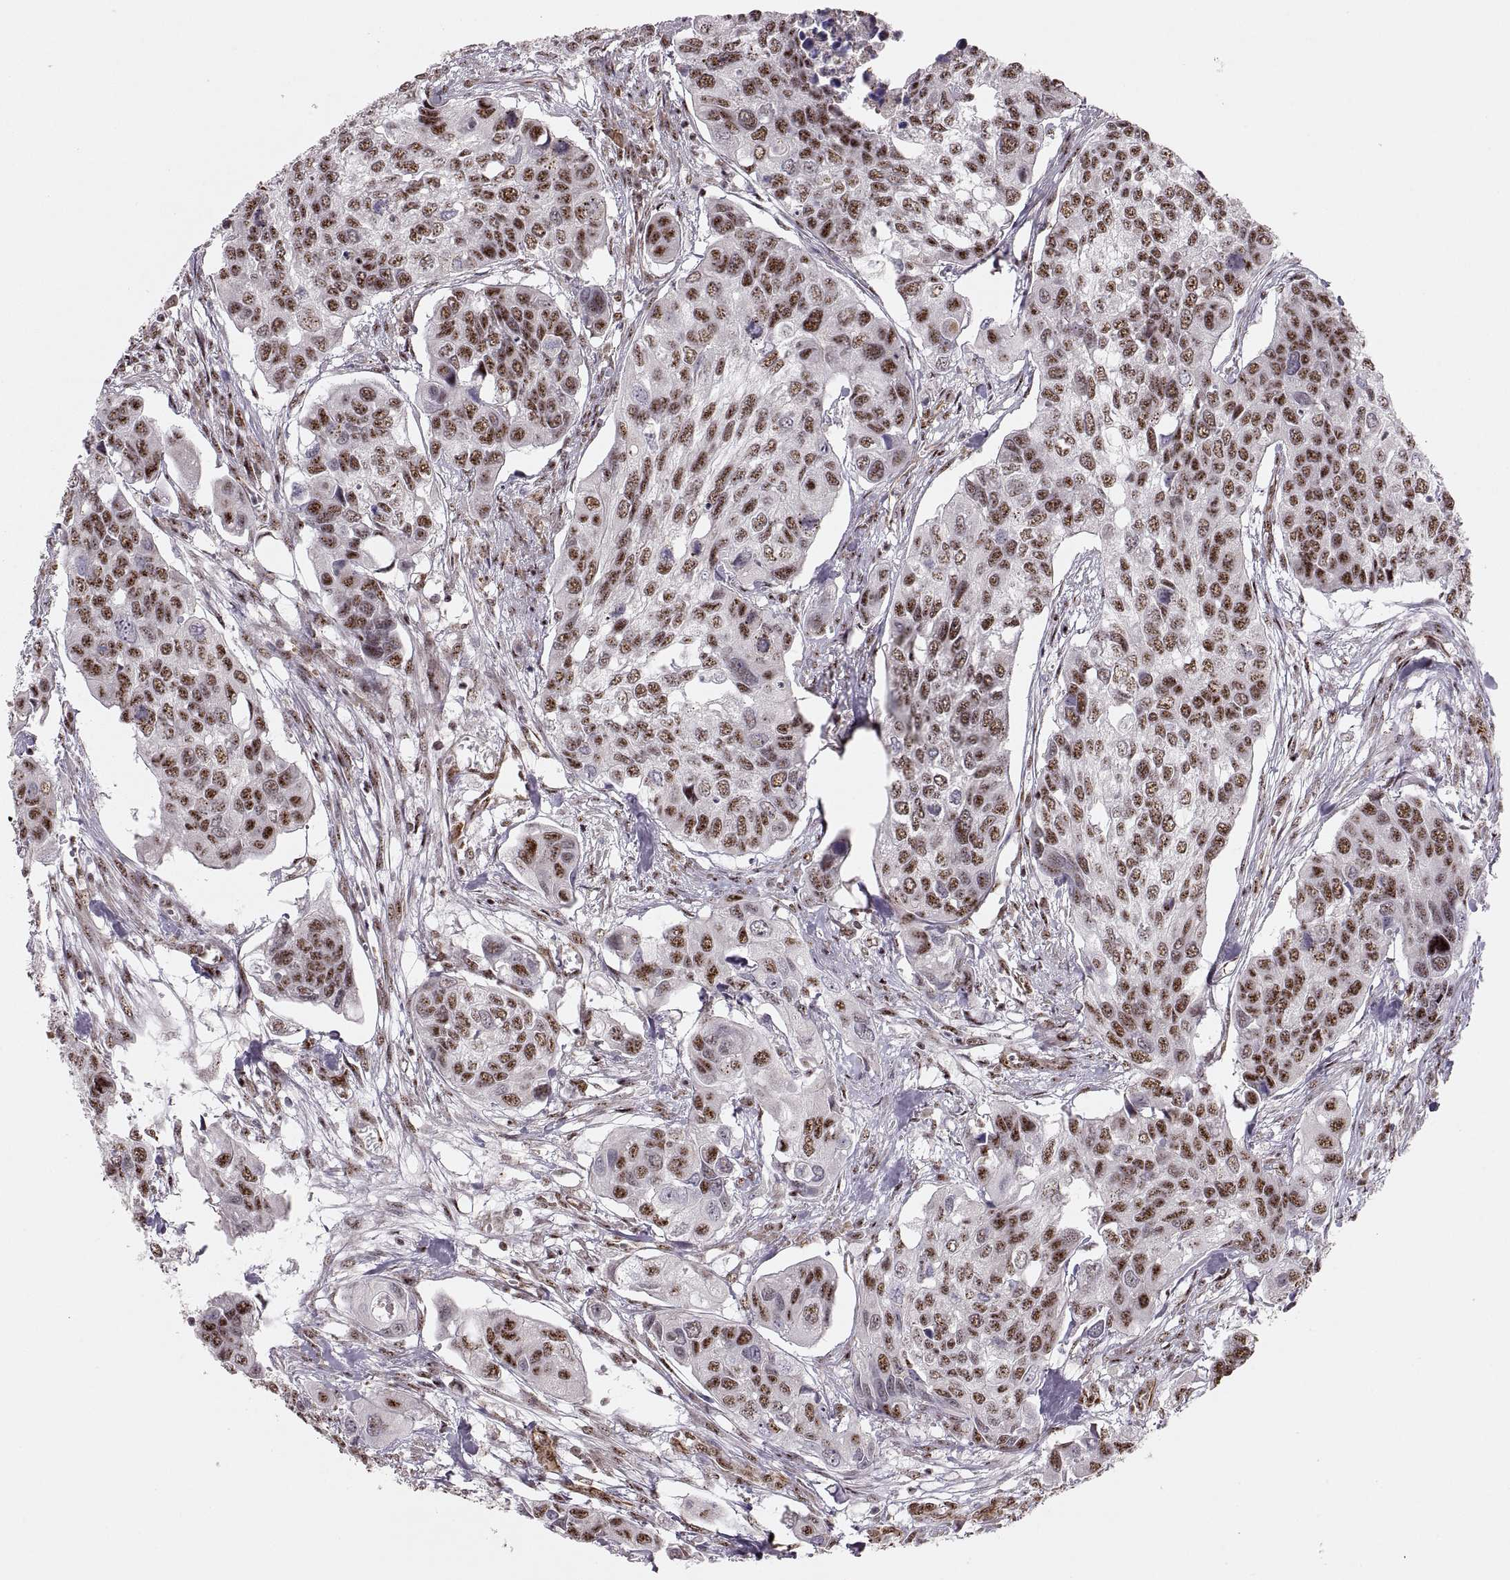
{"staining": {"intensity": "strong", "quantity": ">75%", "location": "nuclear"}, "tissue": "urothelial cancer", "cell_type": "Tumor cells", "image_type": "cancer", "snomed": [{"axis": "morphology", "description": "Urothelial carcinoma, High grade"}, {"axis": "topography", "description": "Urinary bladder"}], "caption": "Urothelial cancer stained with a brown dye shows strong nuclear positive positivity in about >75% of tumor cells.", "gene": "ZCCHC17", "patient": {"sex": "male", "age": 60}}